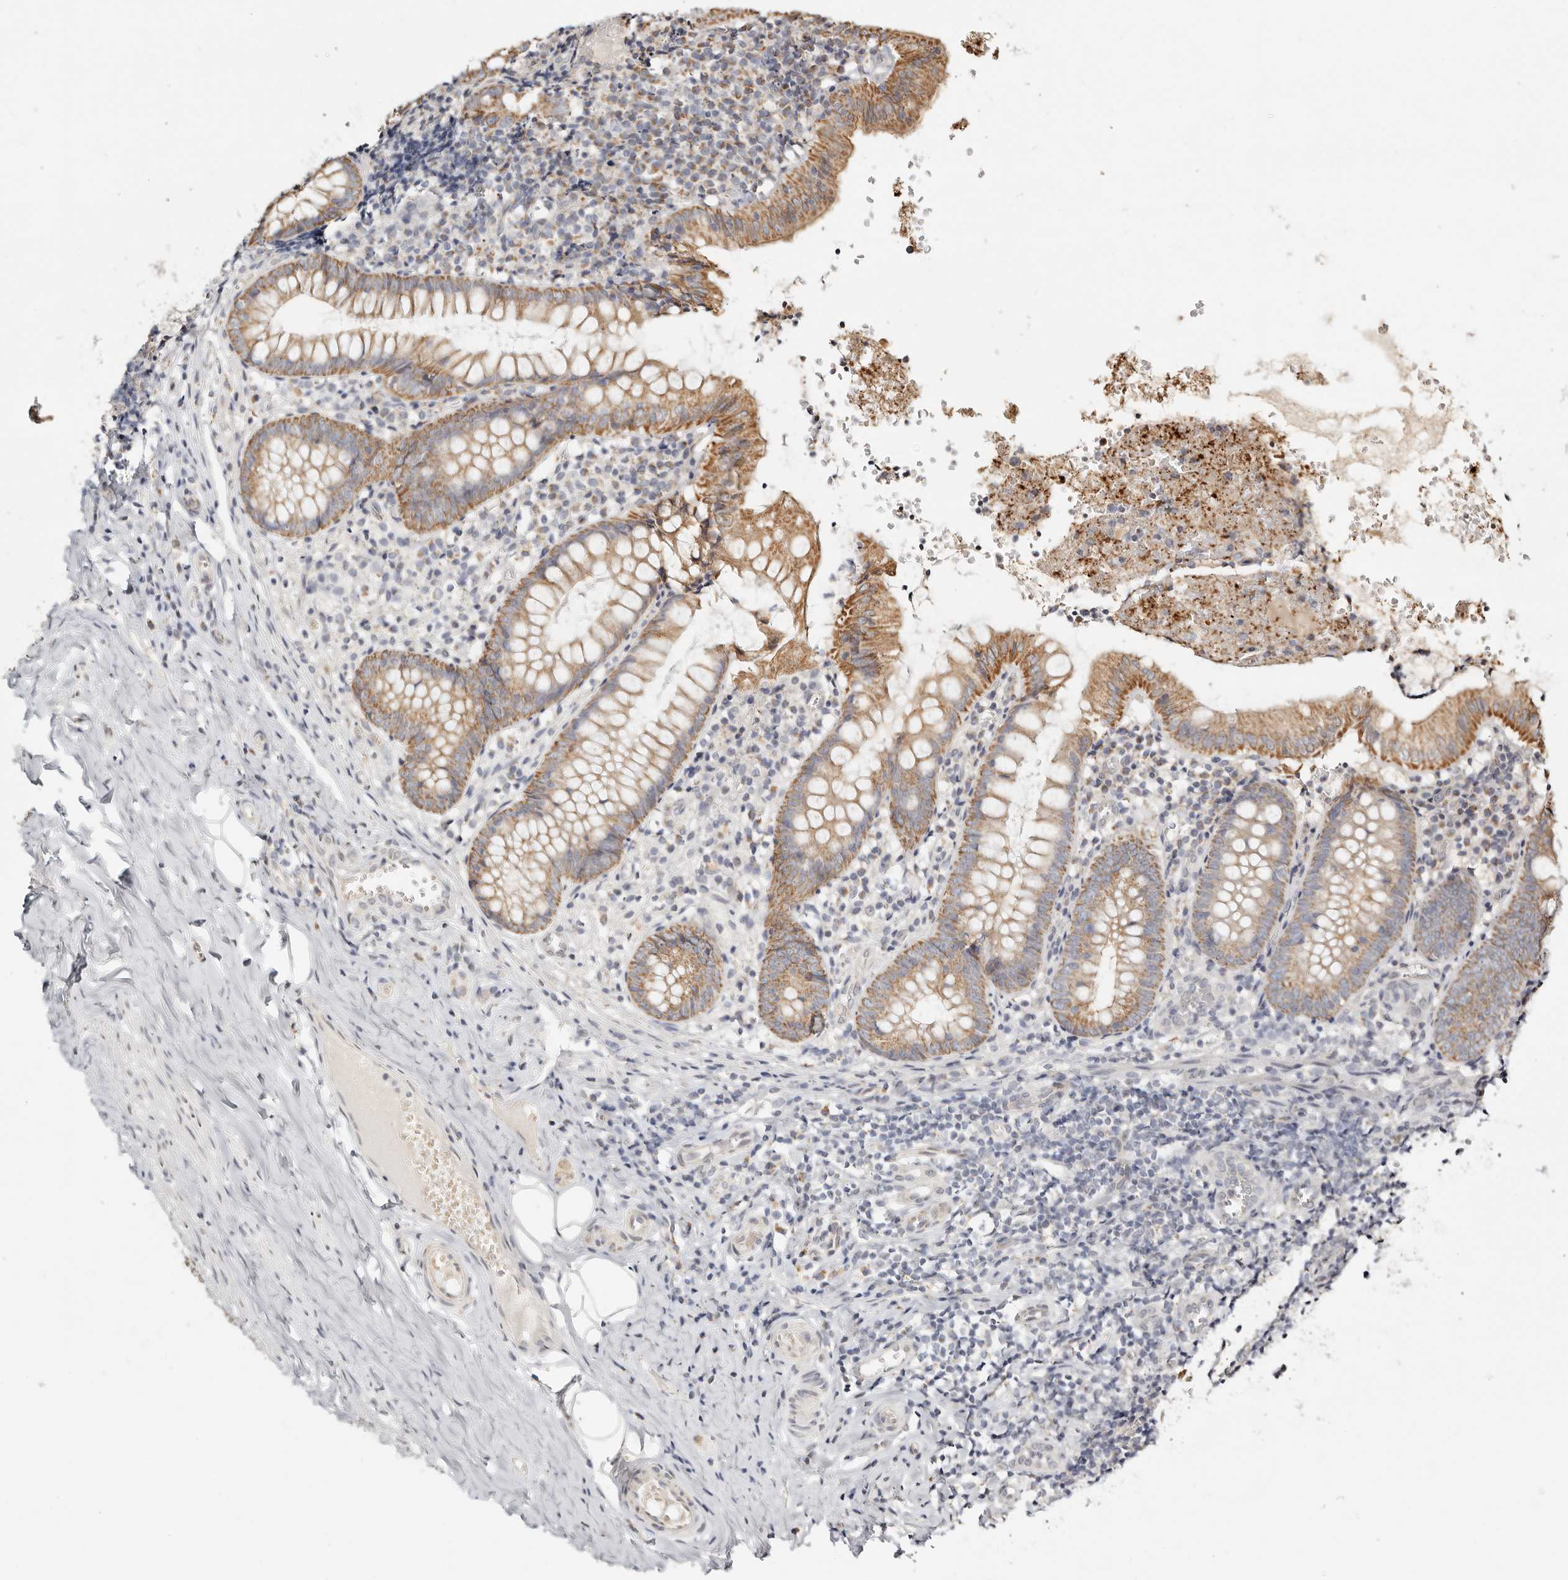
{"staining": {"intensity": "moderate", "quantity": ">75%", "location": "cytoplasmic/membranous"}, "tissue": "appendix", "cell_type": "Glandular cells", "image_type": "normal", "snomed": [{"axis": "morphology", "description": "Normal tissue, NOS"}, {"axis": "topography", "description": "Appendix"}], "caption": "The micrograph shows staining of benign appendix, revealing moderate cytoplasmic/membranous protein expression (brown color) within glandular cells.", "gene": "KDF1", "patient": {"sex": "male", "age": 8}}